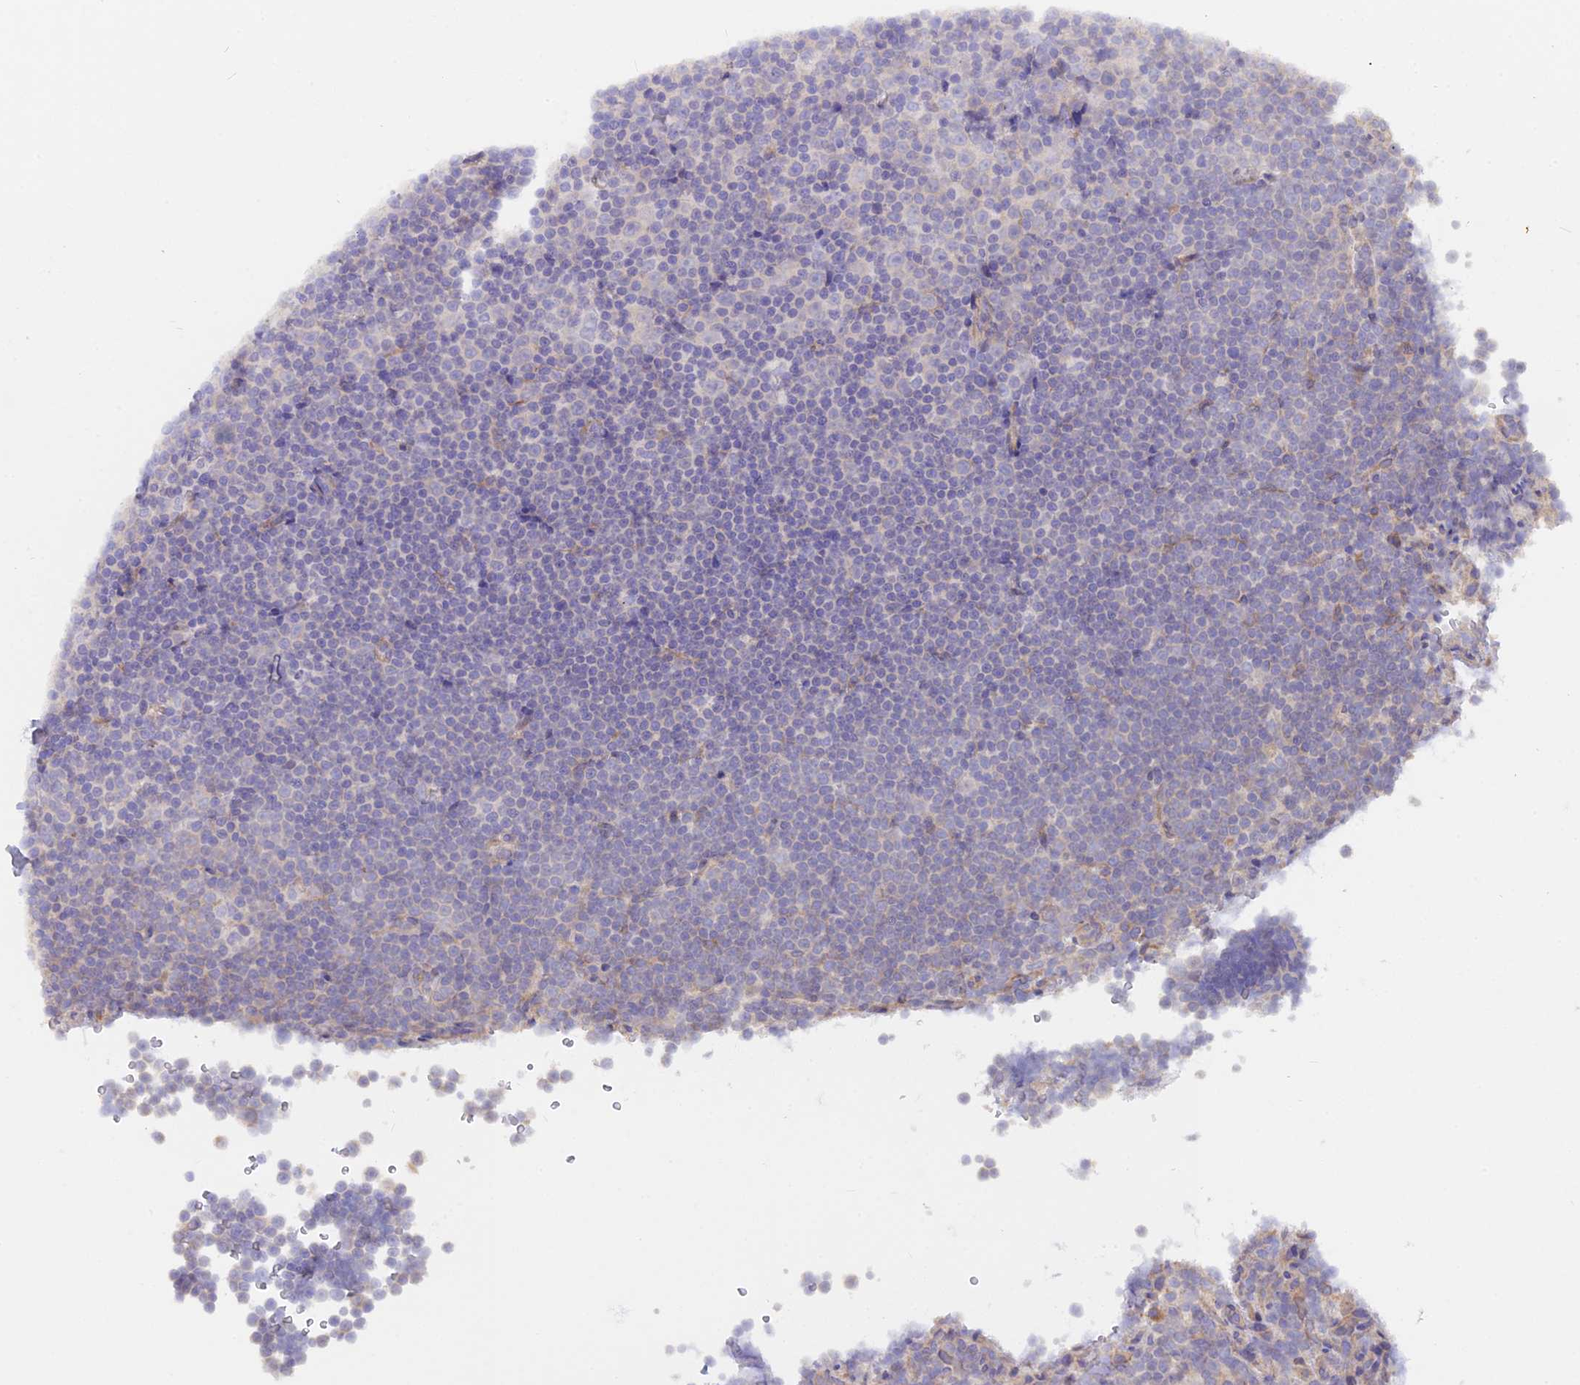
{"staining": {"intensity": "negative", "quantity": "none", "location": "none"}, "tissue": "lymphoma", "cell_type": "Tumor cells", "image_type": "cancer", "snomed": [{"axis": "morphology", "description": "Malignant lymphoma, non-Hodgkin's type, Low grade"}, {"axis": "topography", "description": "Lymph node"}], "caption": "Tumor cells are negative for brown protein staining in low-grade malignant lymphoma, non-Hodgkin's type.", "gene": "FAM168B", "patient": {"sex": "female", "age": 67}}